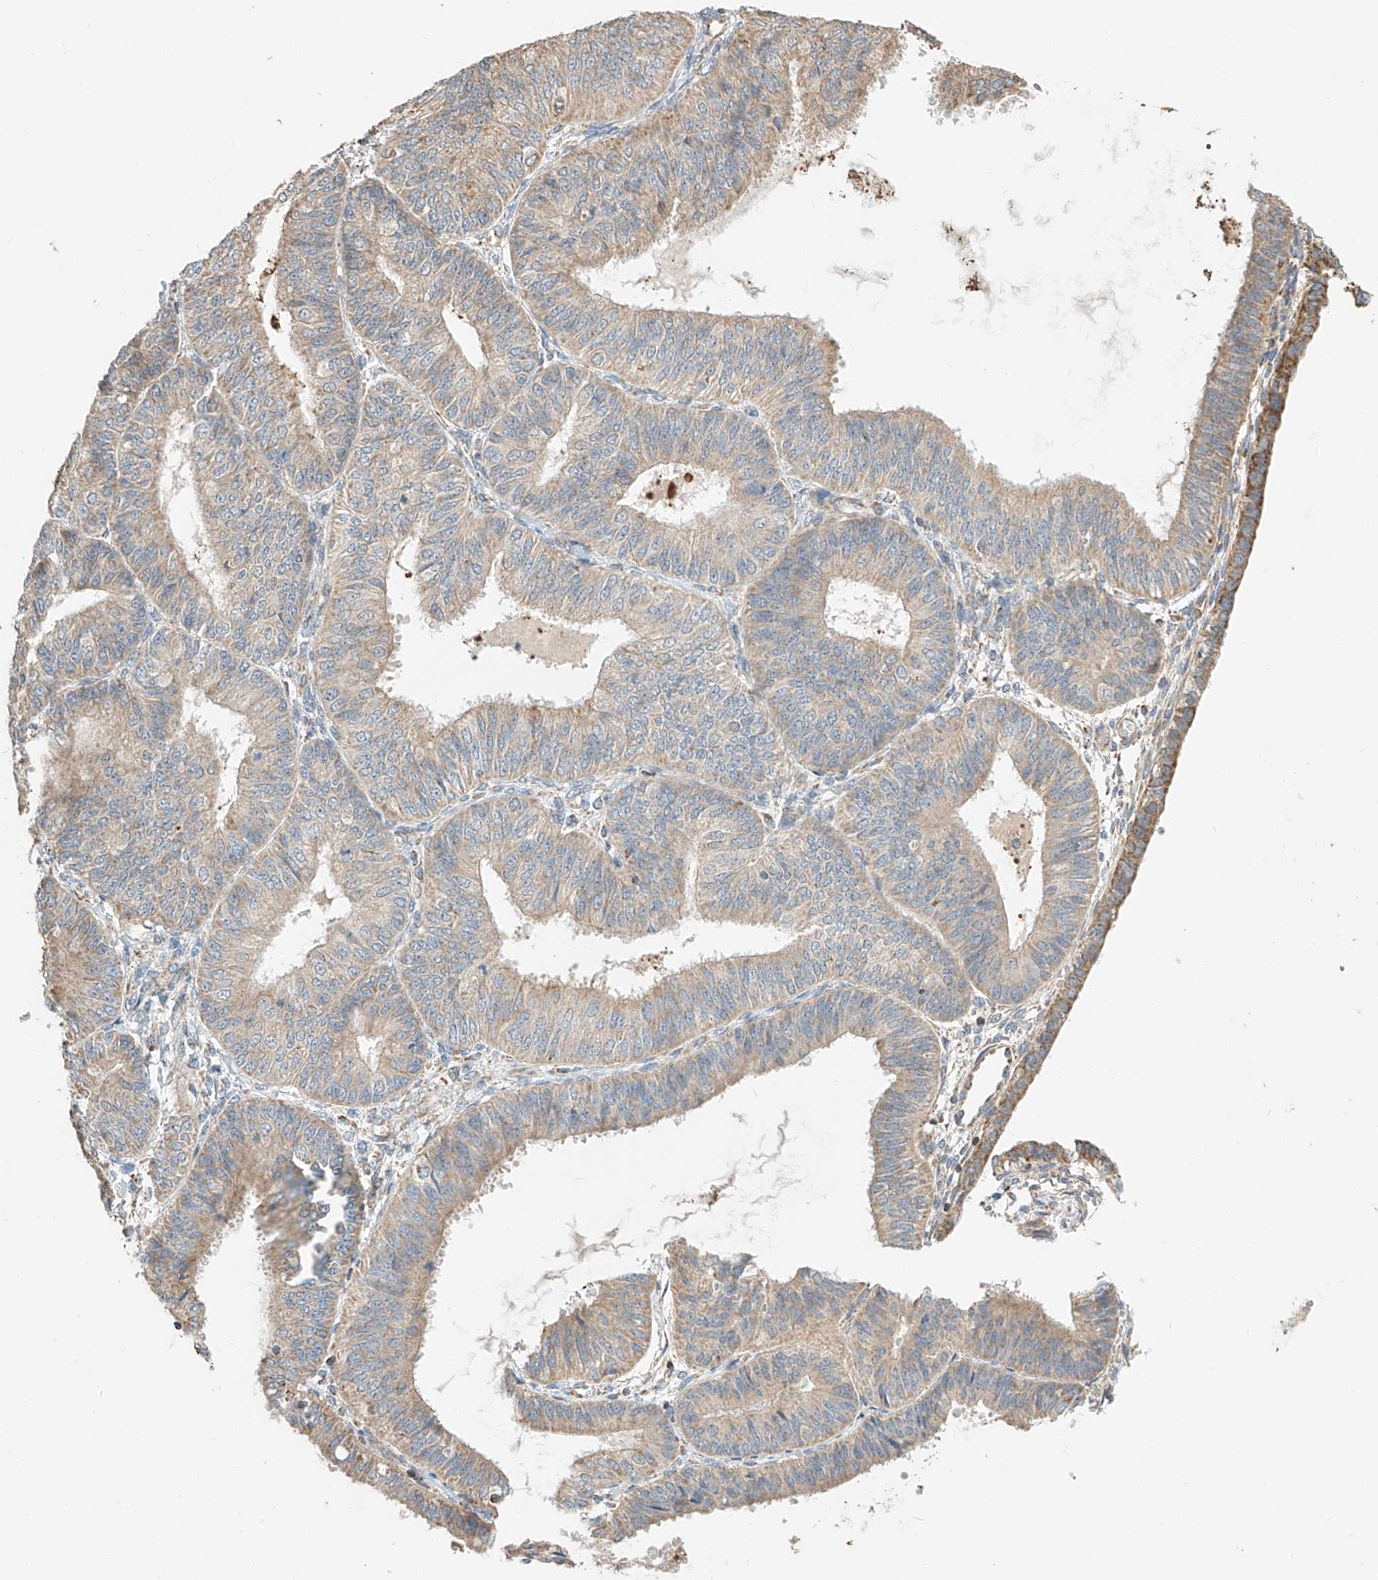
{"staining": {"intensity": "moderate", "quantity": "<25%", "location": "cytoplasmic/membranous"}, "tissue": "endometrial cancer", "cell_type": "Tumor cells", "image_type": "cancer", "snomed": [{"axis": "morphology", "description": "Adenocarcinoma, NOS"}, {"axis": "topography", "description": "Endometrium"}], "caption": "Endometrial cancer (adenocarcinoma) was stained to show a protein in brown. There is low levels of moderate cytoplasmic/membranous positivity in approximately <25% of tumor cells. The staining is performed using DAB brown chromogen to label protein expression. The nuclei are counter-stained blue using hematoxylin.", "gene": "YIPF7", "patient": {"sex": "female", "age": 58}}